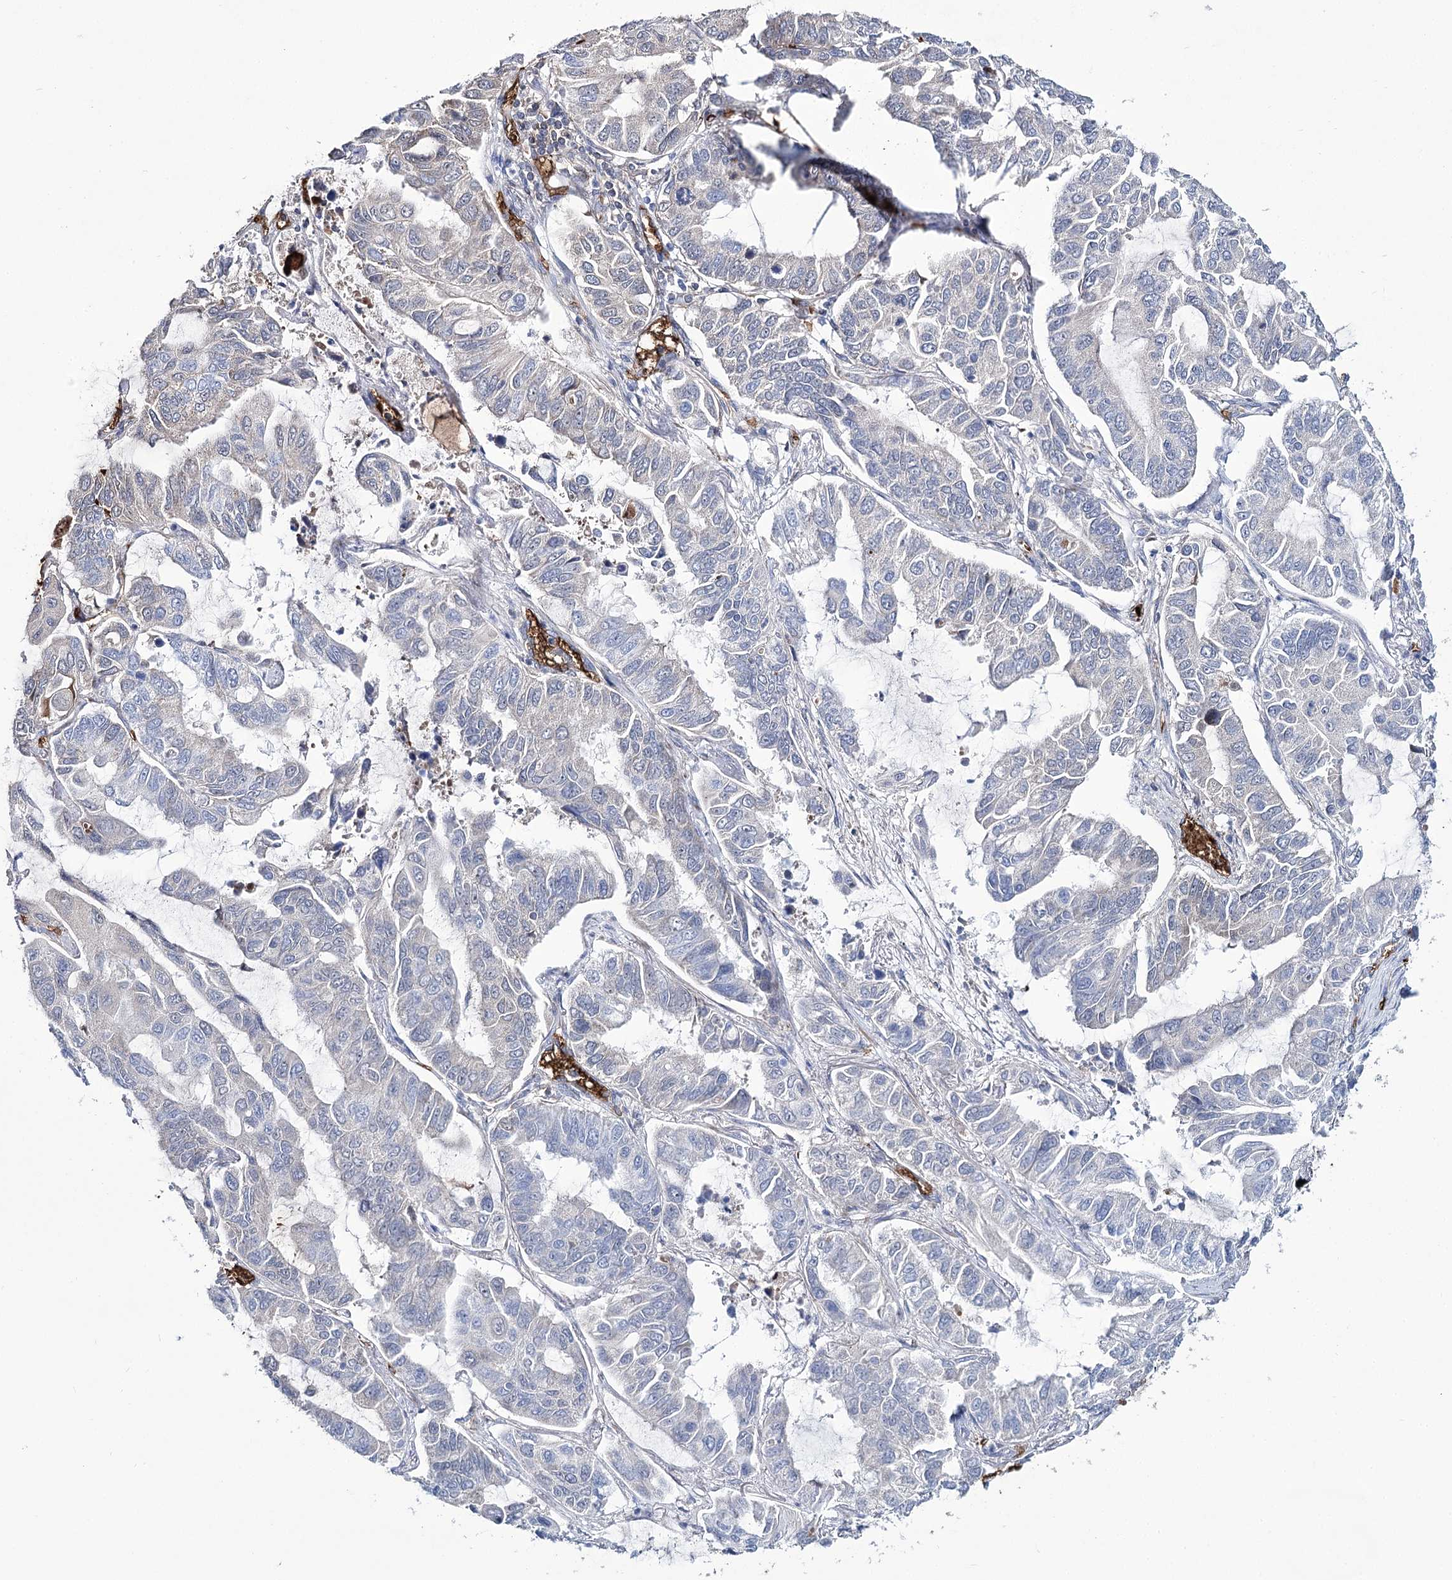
{"staining": {"intensity": "negative", "quantity": "none", "location": "none"}, "tissue": "lung cancer", "cell_type": "Tumor cells", "image_type": "cancer", "snomed": [{"axis": "morphology", "description": "Adenocarcinoma, NOS"}, {"axis": "topography", "description": "Lung"}], "caption": "A micrograph of human lung adenocarcinoma is negative for staining in tumor cells.", "gene": "GBF1", "patient": {"sex": "male", "age": 64}}